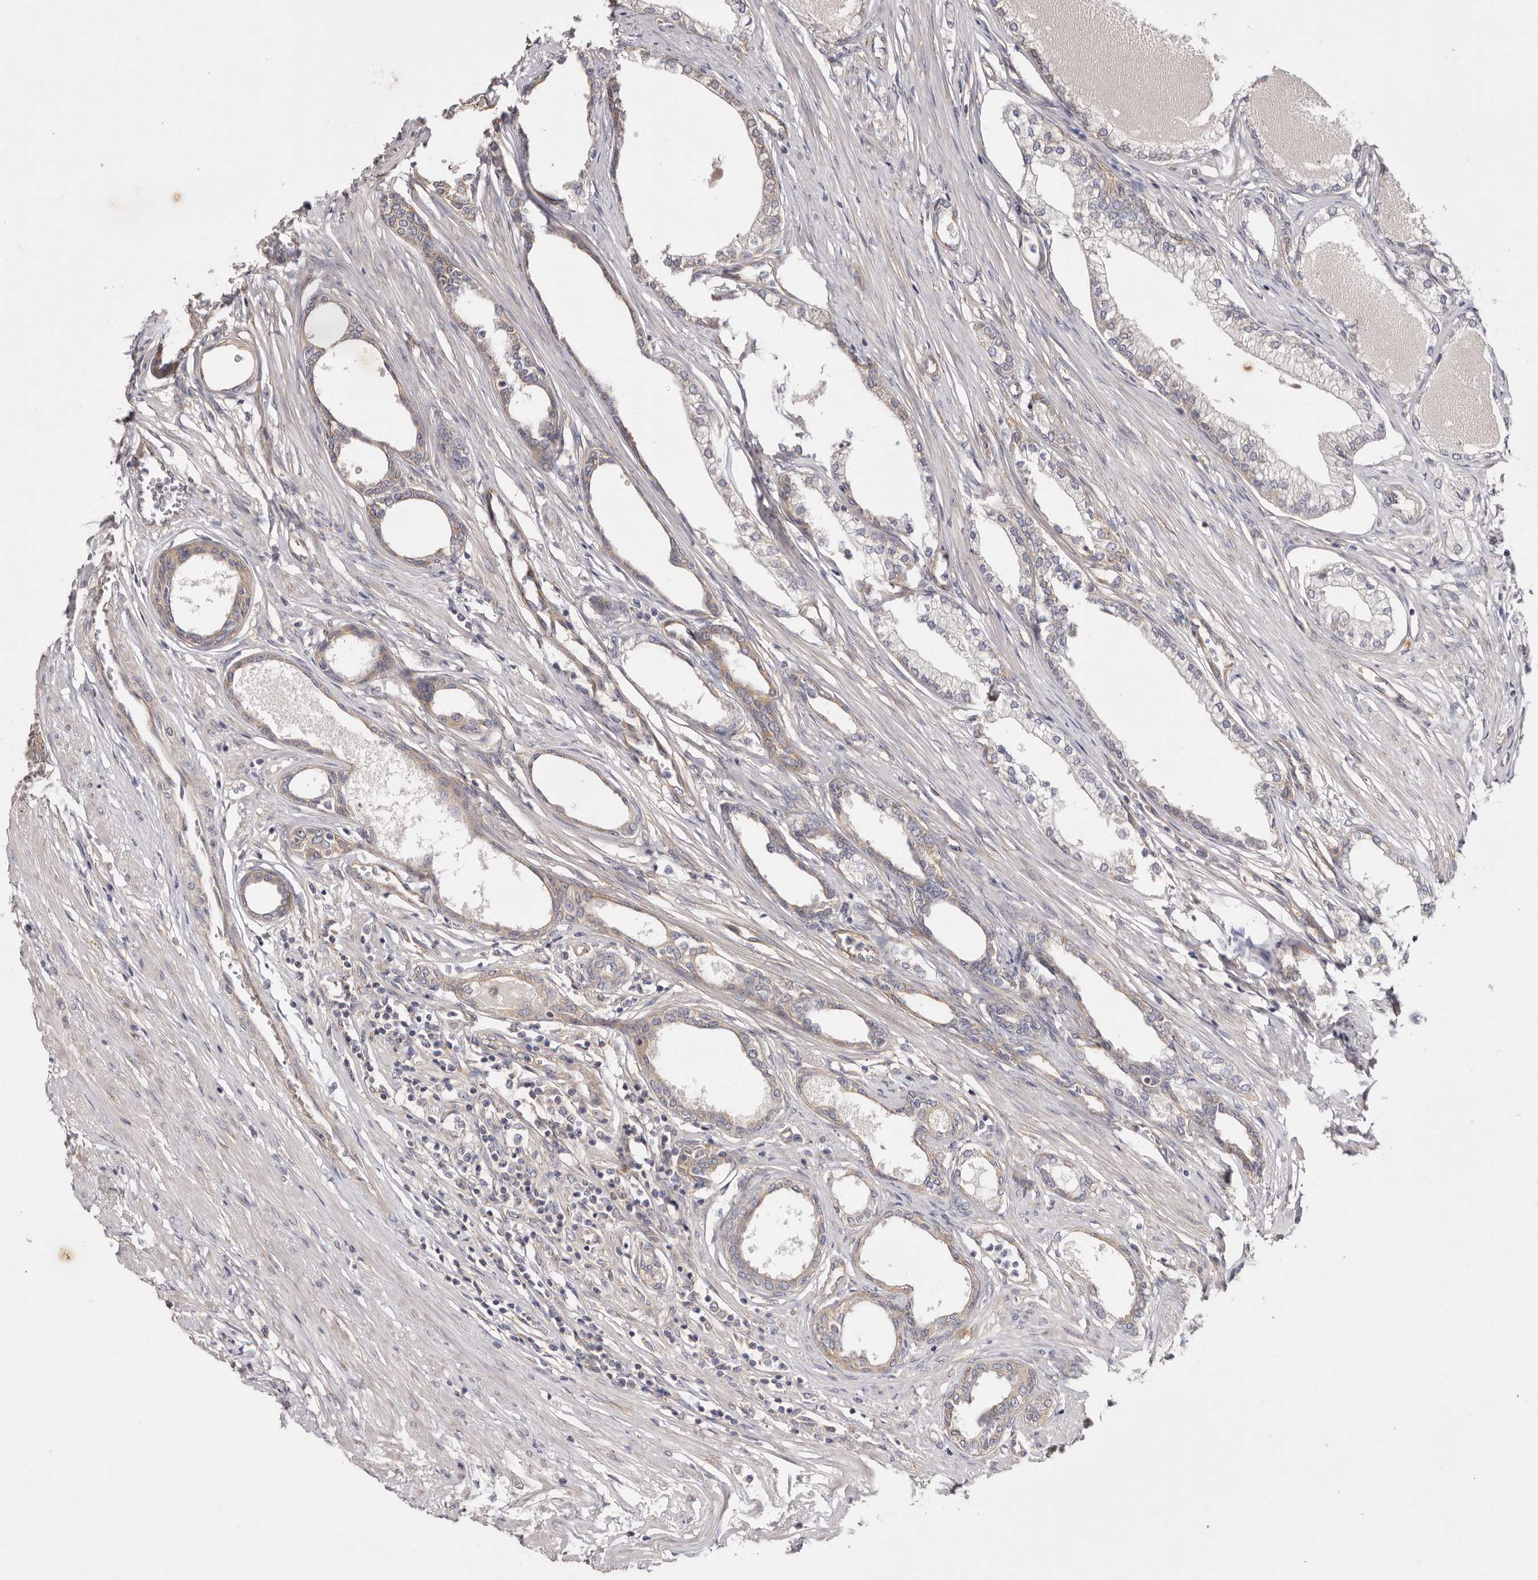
{"staining": {"intensity": "moderate", "quantity": "25%-75%", "location": "cytoplasmic/membranous"}, "tissue": "prostate", "cell_type": "Glandular cells", "image_type": "normal", "snomed": [{"axis": "morphology", "description": "Normal tissue, NOS"}, {"axis": "morphology", "description": "Urothelial carcinoma, Low grade"}, {"axis": "topography", "description": "Urinary bladder"}, {"axis": "topography", "description": "Prostate"}], "caption": "Prostate stained with immunohistochemistry demonstrates moderate cytoplasmic/membranous positivity in about 25%-75% of glandular cells. (DAB (3,3'-diaminobenzidine) IHC, brown staining for protein, blue staining for nuclei).", "gene": "FAM167B", "patient": {"sex": "male", "age": 60}}